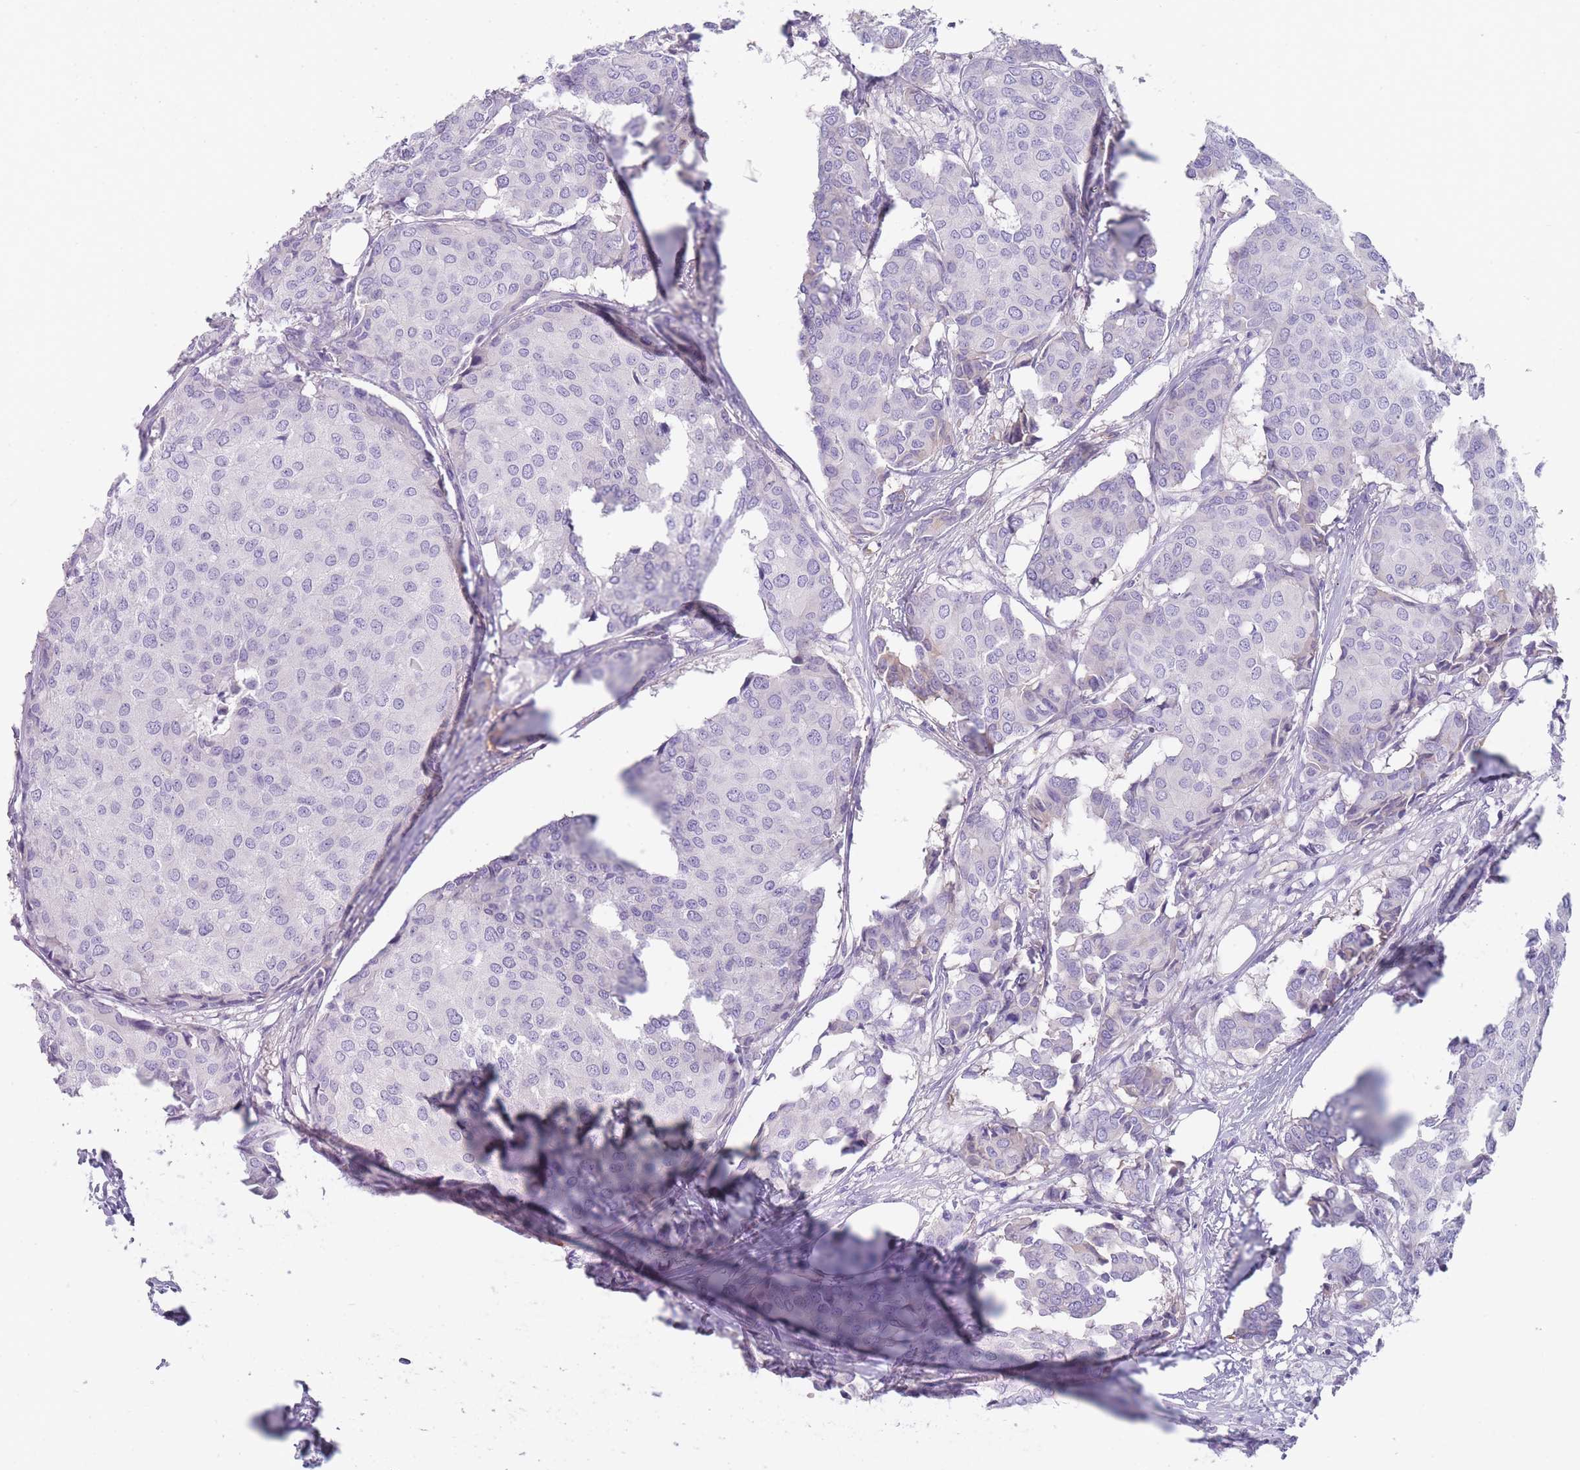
{"staining": {"intensity": "negative", "quantity": "none", "location": "none"}, "tissue": "breast cancer", "cell_type": "Tumor cells", "image_type": "cancer", "snomed": [{"axis": "morphology", "description": "Duct carcinoma"}, {"axis": "topography", "description": "Breast"}], "caption": "DAB (3,3'-diaminobenzidine) immunohistochemical staining of human infiltrating ductal carcinoma (breast) shows no significant positivity in tumor cells.", "gene": "CR1L", "patient": {"sex": "female", "age": 75}}